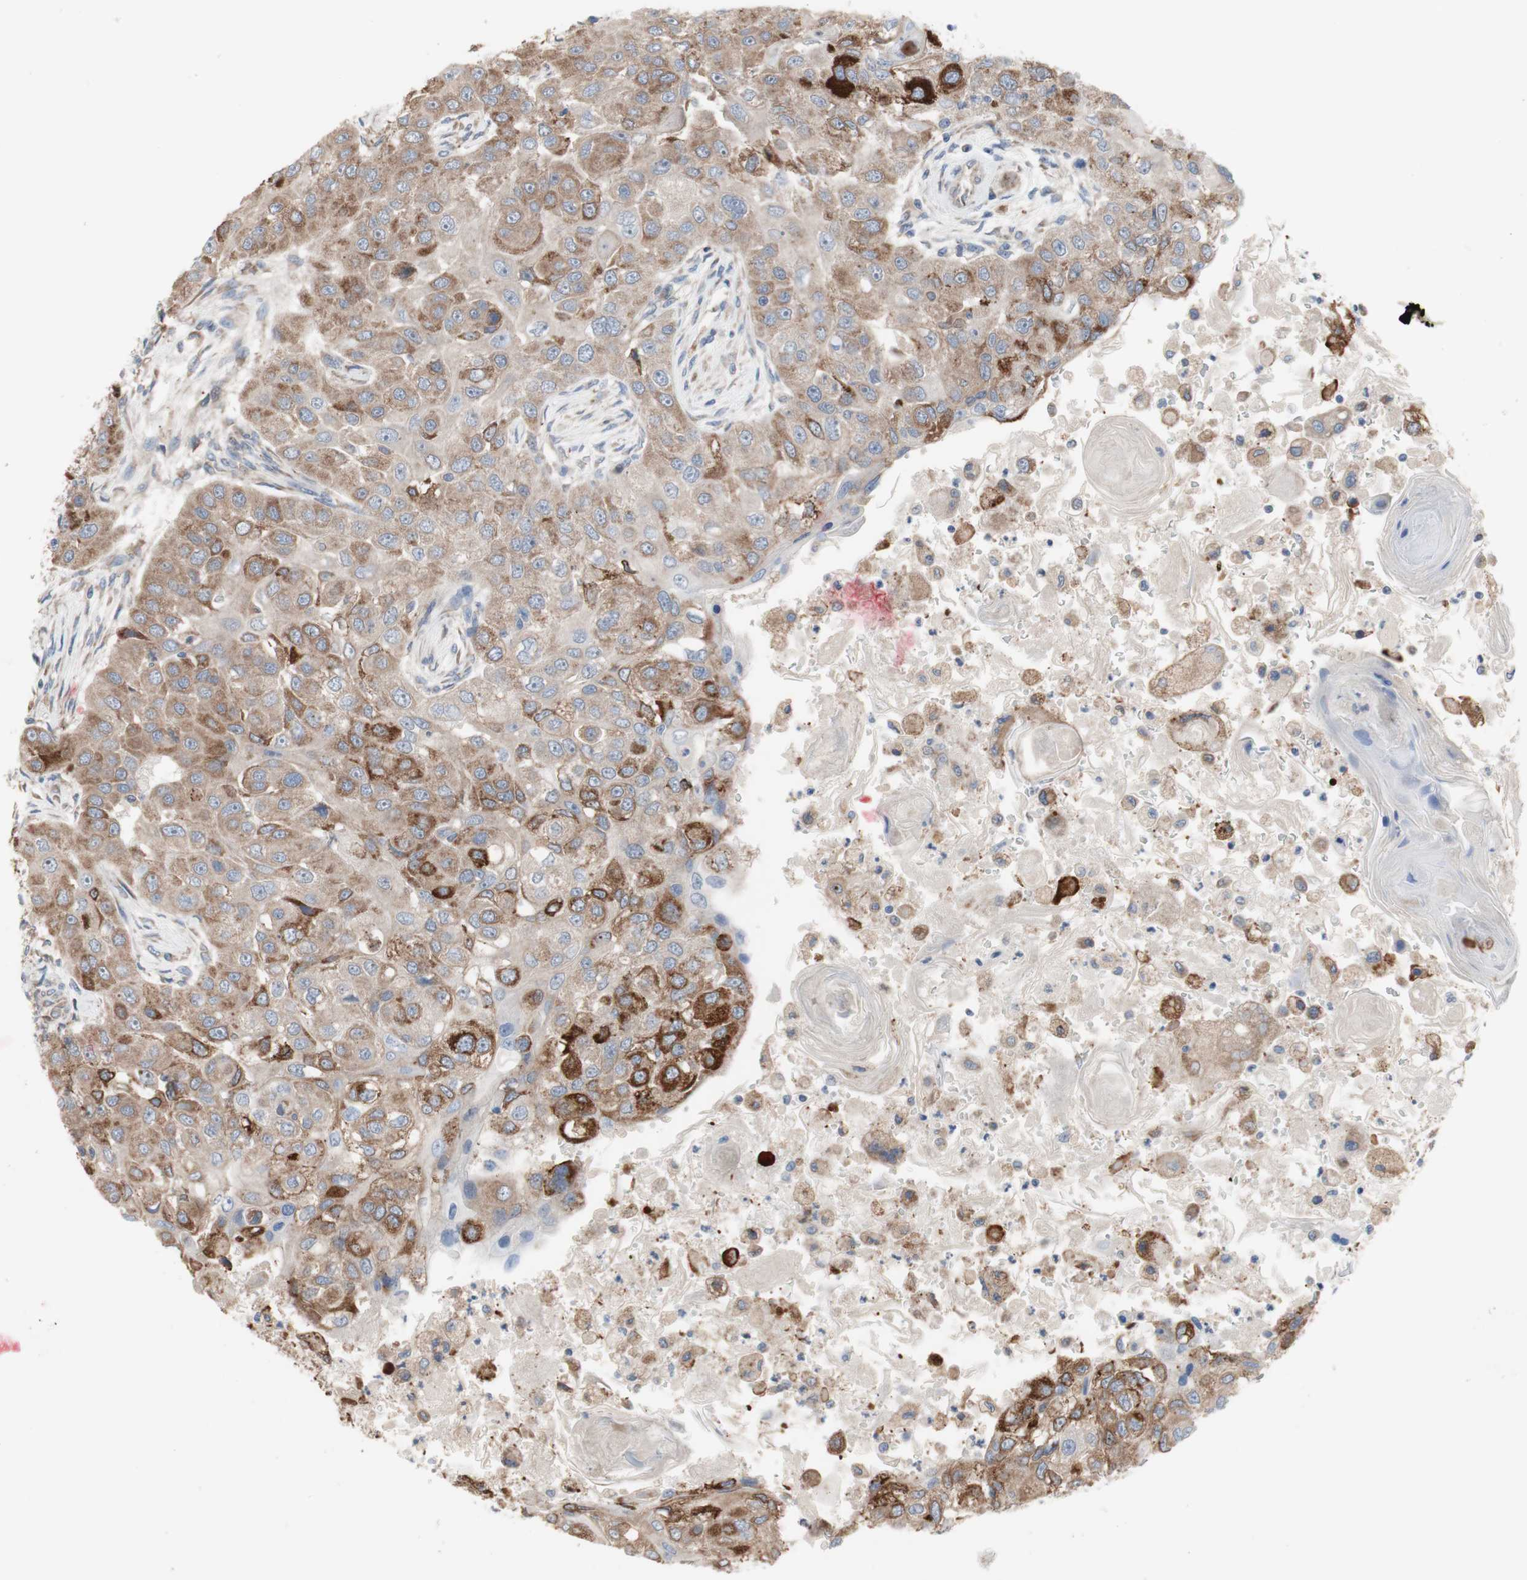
{"staining": {"intensity": "moderate", "quantity": ">75%", "location": "cytoplasmic/membranous"}, "tissue": "head and neck cancer", "cell_type": "Tumor cells", "image_type": "cancer", "snomed": [{"axis": "morphology", "description": "Normal tissue, NOS"}, {"axis": "morphology", "description": "Squamous cell carcinoma, NOS"}, {"axis": "topography", "description": "Skeletal muscle"}, {"axis": "topography", "description": "Head-Neck"}], "caption": "This micrograph exhibits head and neck cancer stained with immunohistochemistry (IHC) to label a protein in brown. The cytoplasmic/membranous of tumor cells show moderate positivity for the protein. Nuclei are counter-stained blue.", "gene": "TTC14", "patient": {"sex": "male", "age": 51}}